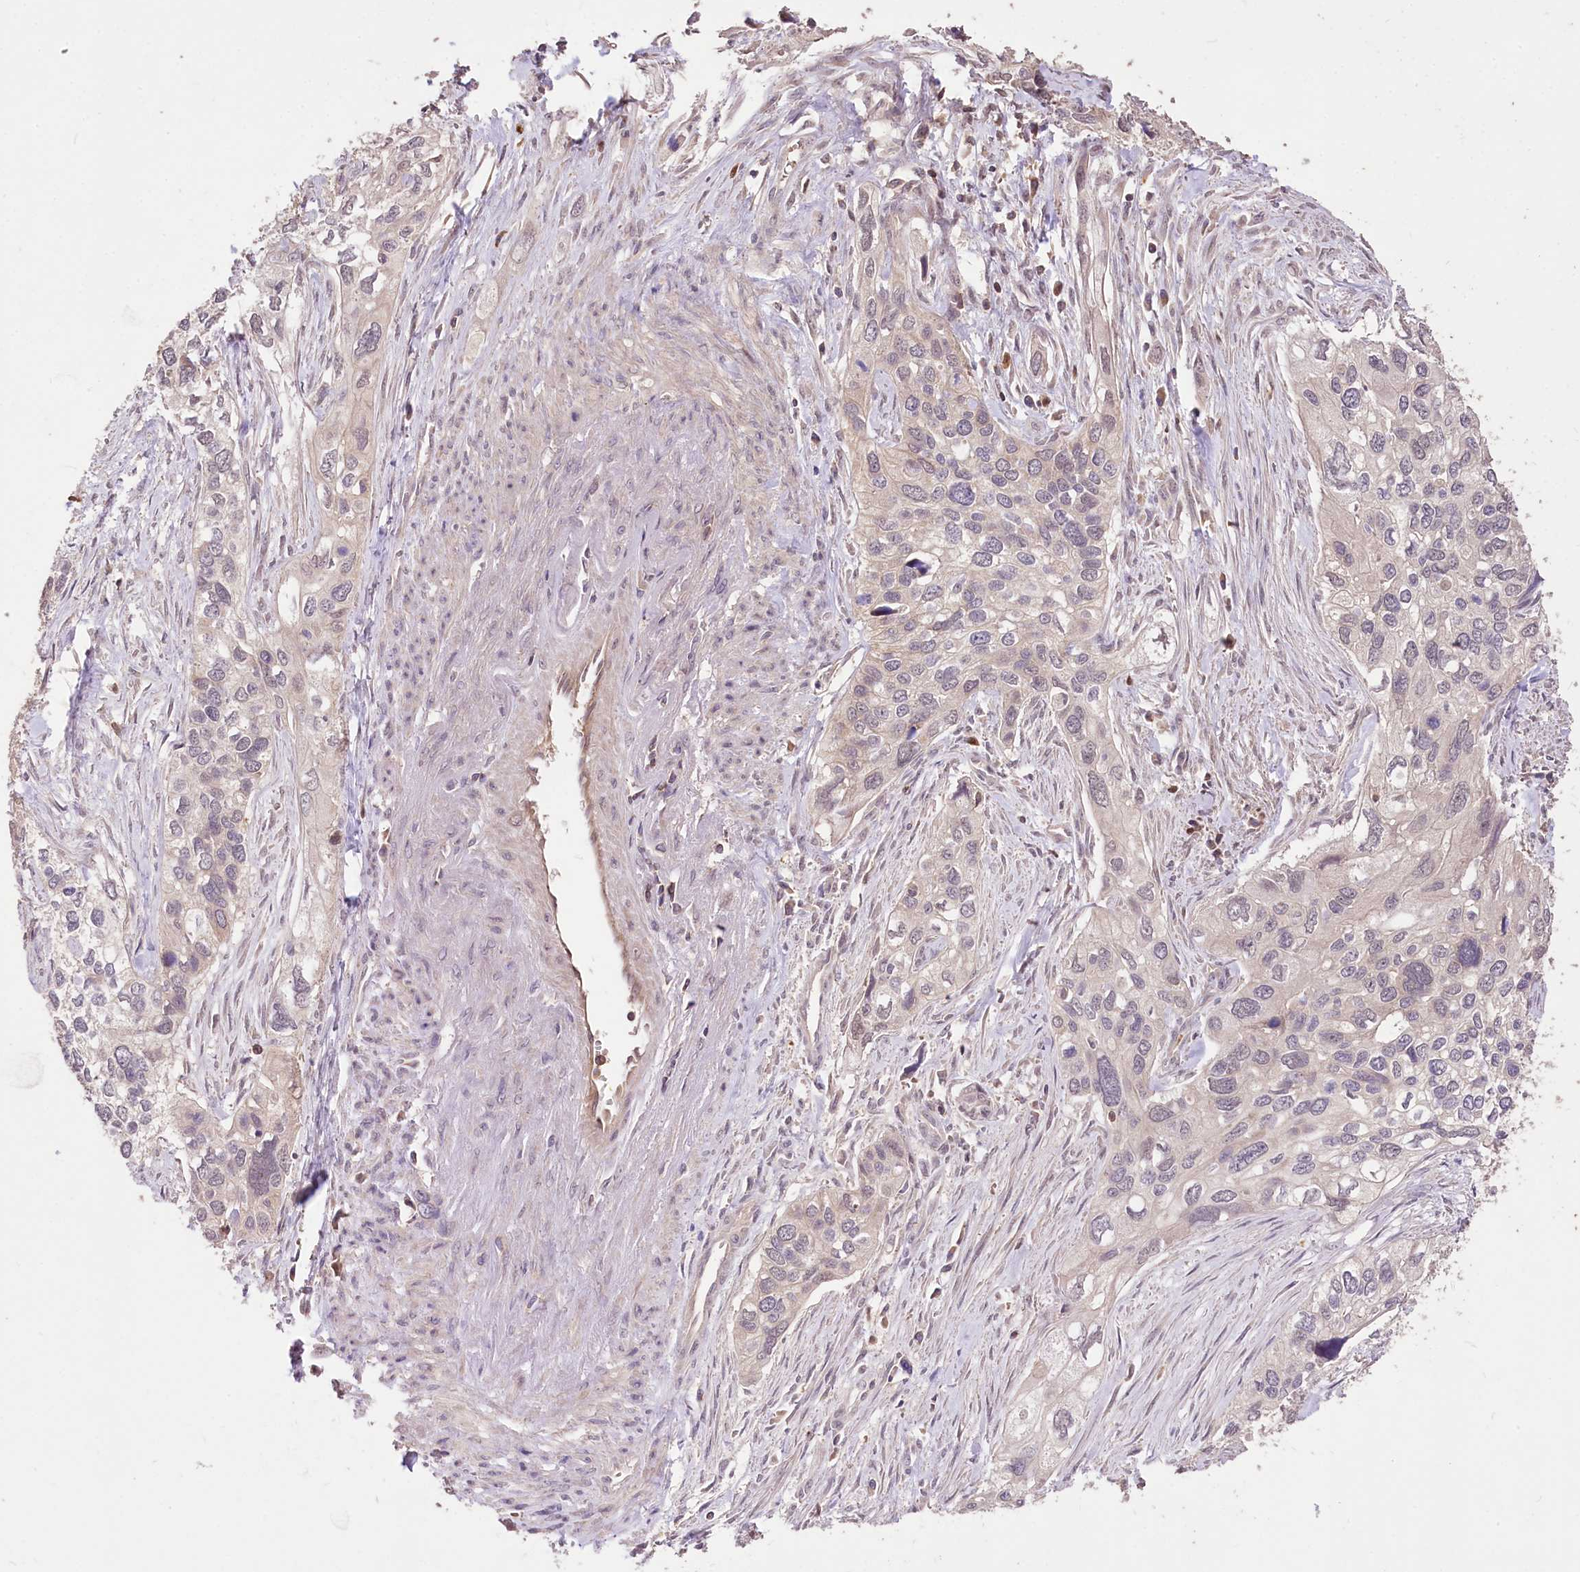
{"staining": {"intensity": "negative", "quantity": "none", "location": "none"}, "tissue": "cervical cancer", "cell_type": "Tumor cells", "image_type": "cancer", "snomed": [{"axis": "morphology", "description": "Squamous cell carcinoma, NOS"}, {"axis": "topography", "description": "Cervix"}], "caption": "IHC histopathology image of human cervical cancer (squamous cell carcinoma) stained for a protein (brown), which exhibits no expression in tumor cells.", "gene": "SERGEF", "patient": {"sex": "female", "age": 55}}